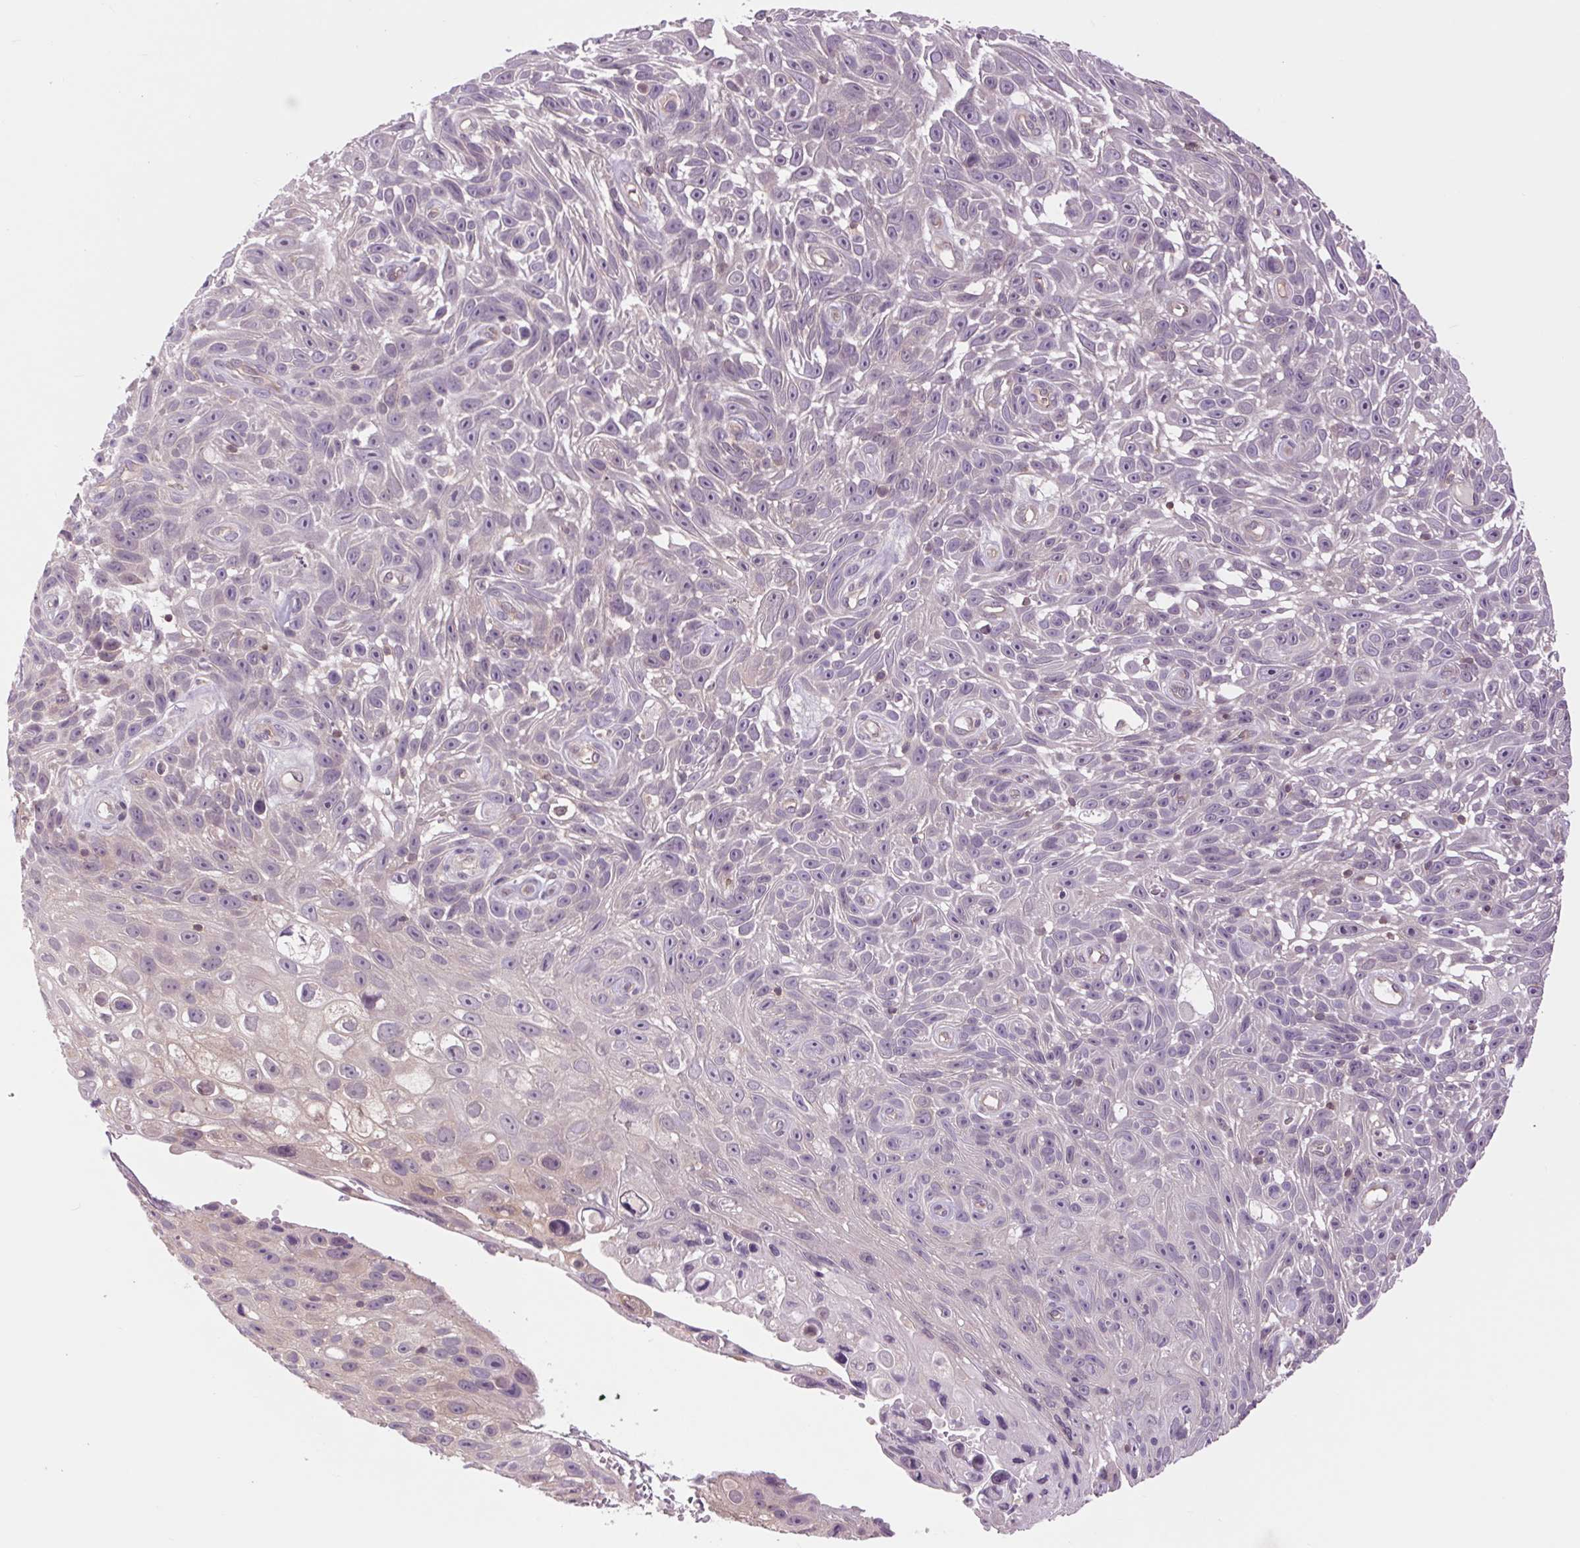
{"staining": {"intensity": "negative", "quantity": "none", "location": "none"}, "tissue": "skin cancer", "cell_type": "Tumor cells", "image_type": "cancer", "snomed": [{"axis": "morphology", "description": "Squamous cell carcinoma, NOS"}, {"axis": "topography", "description": "Skin"}], "caption": "Squamous cell carcinoma (skin) stained for a protein using immunohistochemistry (IHC) displays no staining tumor cells.", "gene": "SH3RF2", "patient": {"sex": "male", "age": 82}}